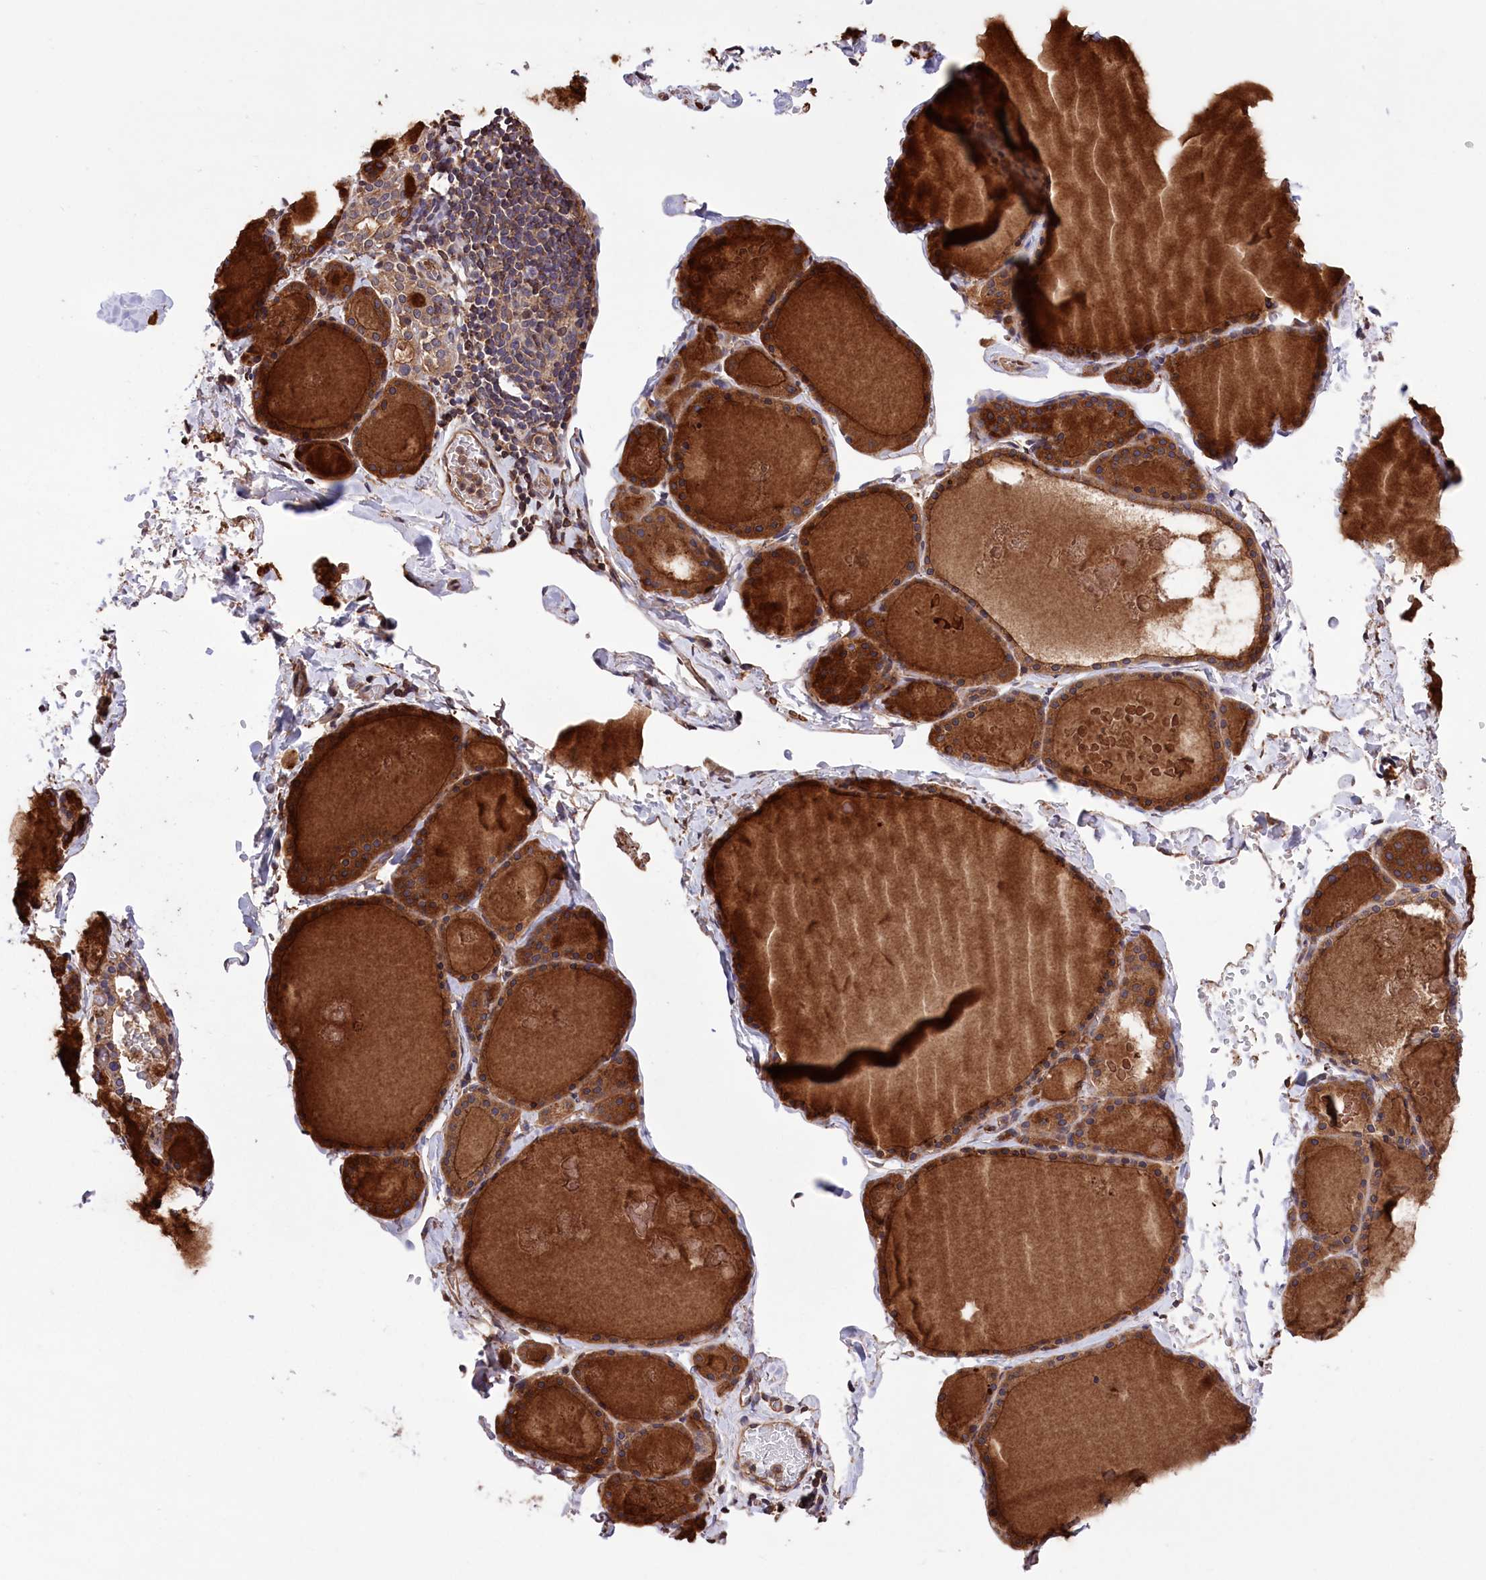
{"staining": {"intensity": "weak", "quantity": "25%-75%", "location": "cytoplasmic/membranous"}, "tissue": "thyroid gland", "cell_type": "Glandular cells", "image_type": "normal", "snomed": [{"axis": "morphology", "description": "Normal tissue, NOS"}, {"axis": "topography", "description": "Thyroid gland"}], "caption": "A high-resolution photomicrograph shows immunohistochemistry (IHC) staining of unremarkable thyroid gland, which displays weak cytoplasmic/membranous expression in about 25%-75% of glandular cells.", "gene": "DPP3", "patient": {"sex": "male", "age": 56}}